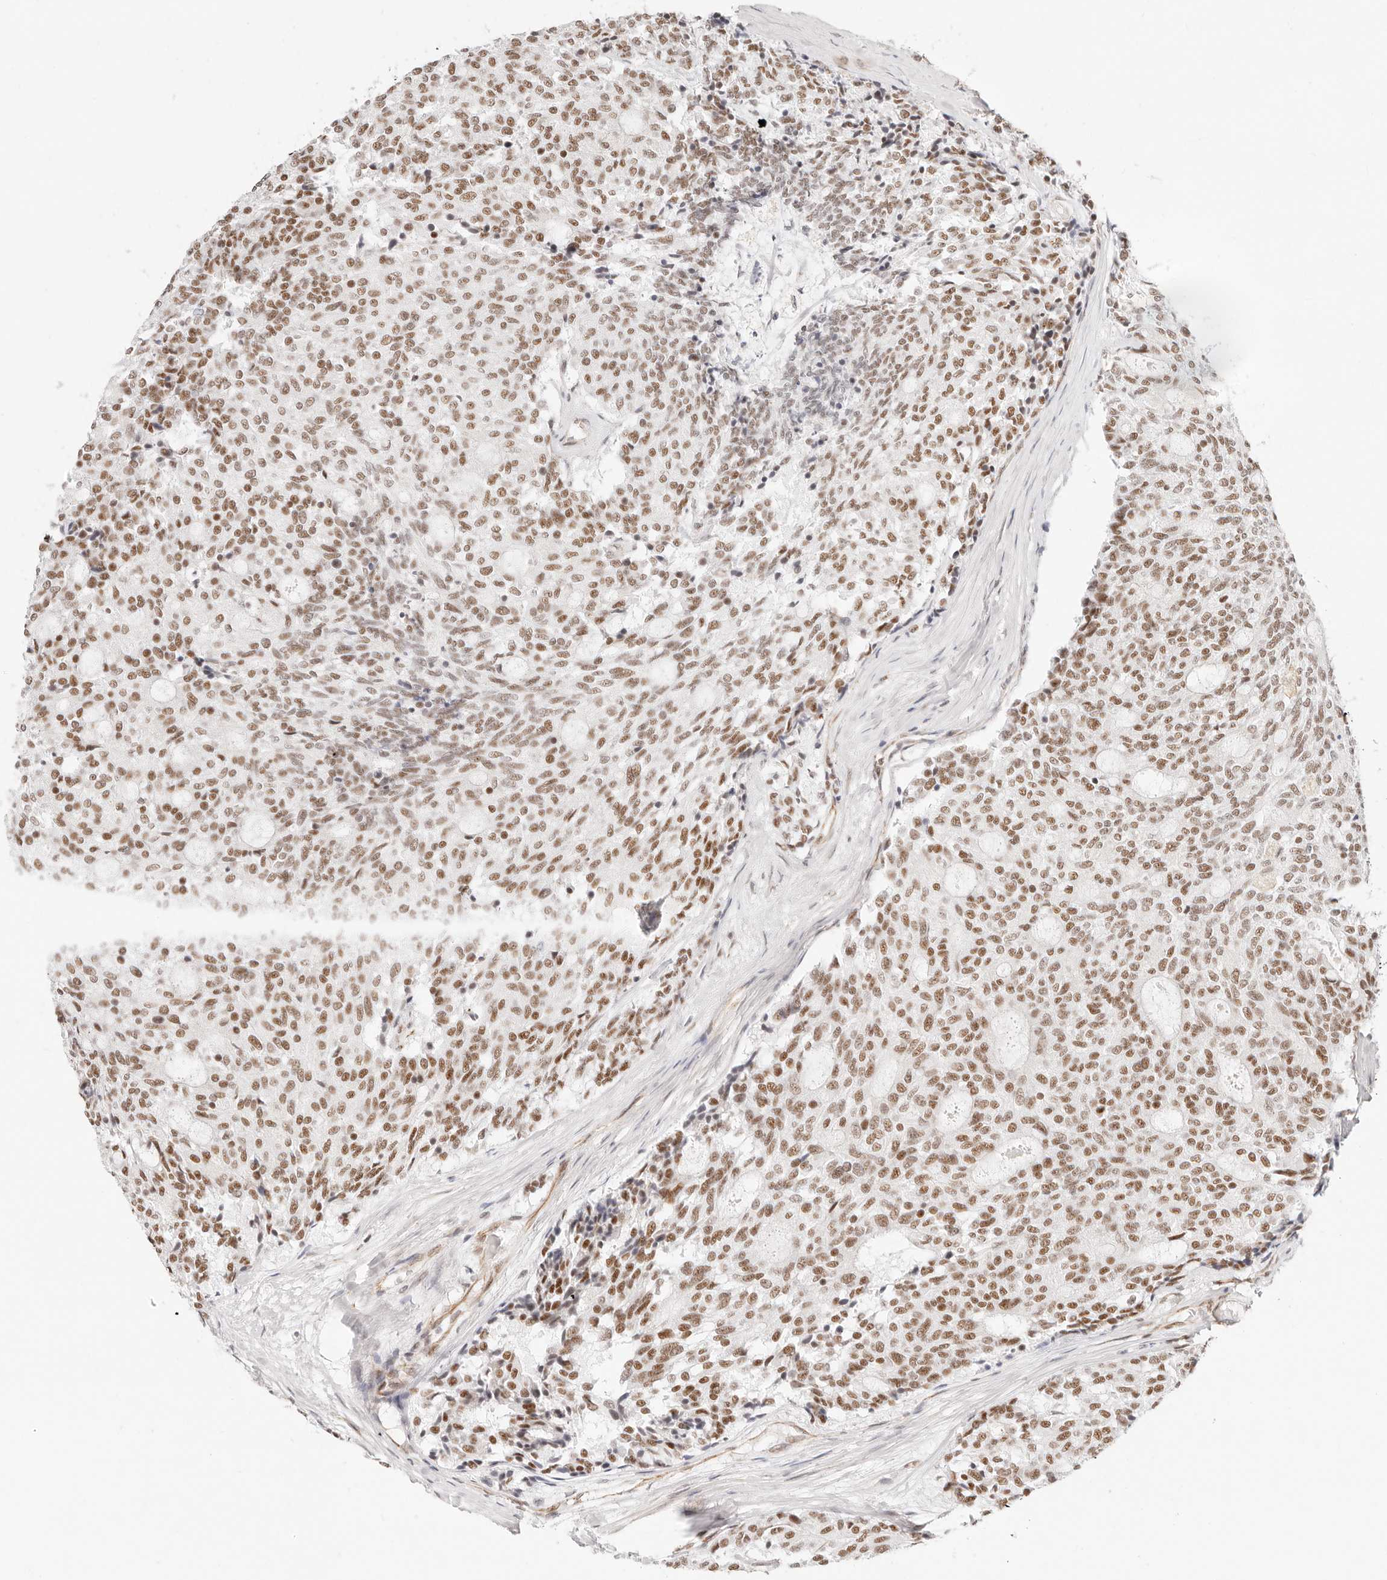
{"staining": {"intensity": "moderate", "quantity": ">75%", "location": "nuclear"}, "tissue": "carcinoid", "cell_type": "Tumor cells", "image_type": "cancer", "snomed": [{"axis": "morphology", "description": "Carcinoid, malignant, NOS"}, {"axis": "topography", "description": "Pancreas"}], "caption": "Moderate nuclear protein staining is appreciated in approximately >75% of tumor cells in carcinoid (malignant).", "gene": "ZC3H11A", "patient": {"sex": "female", "age": 54}}